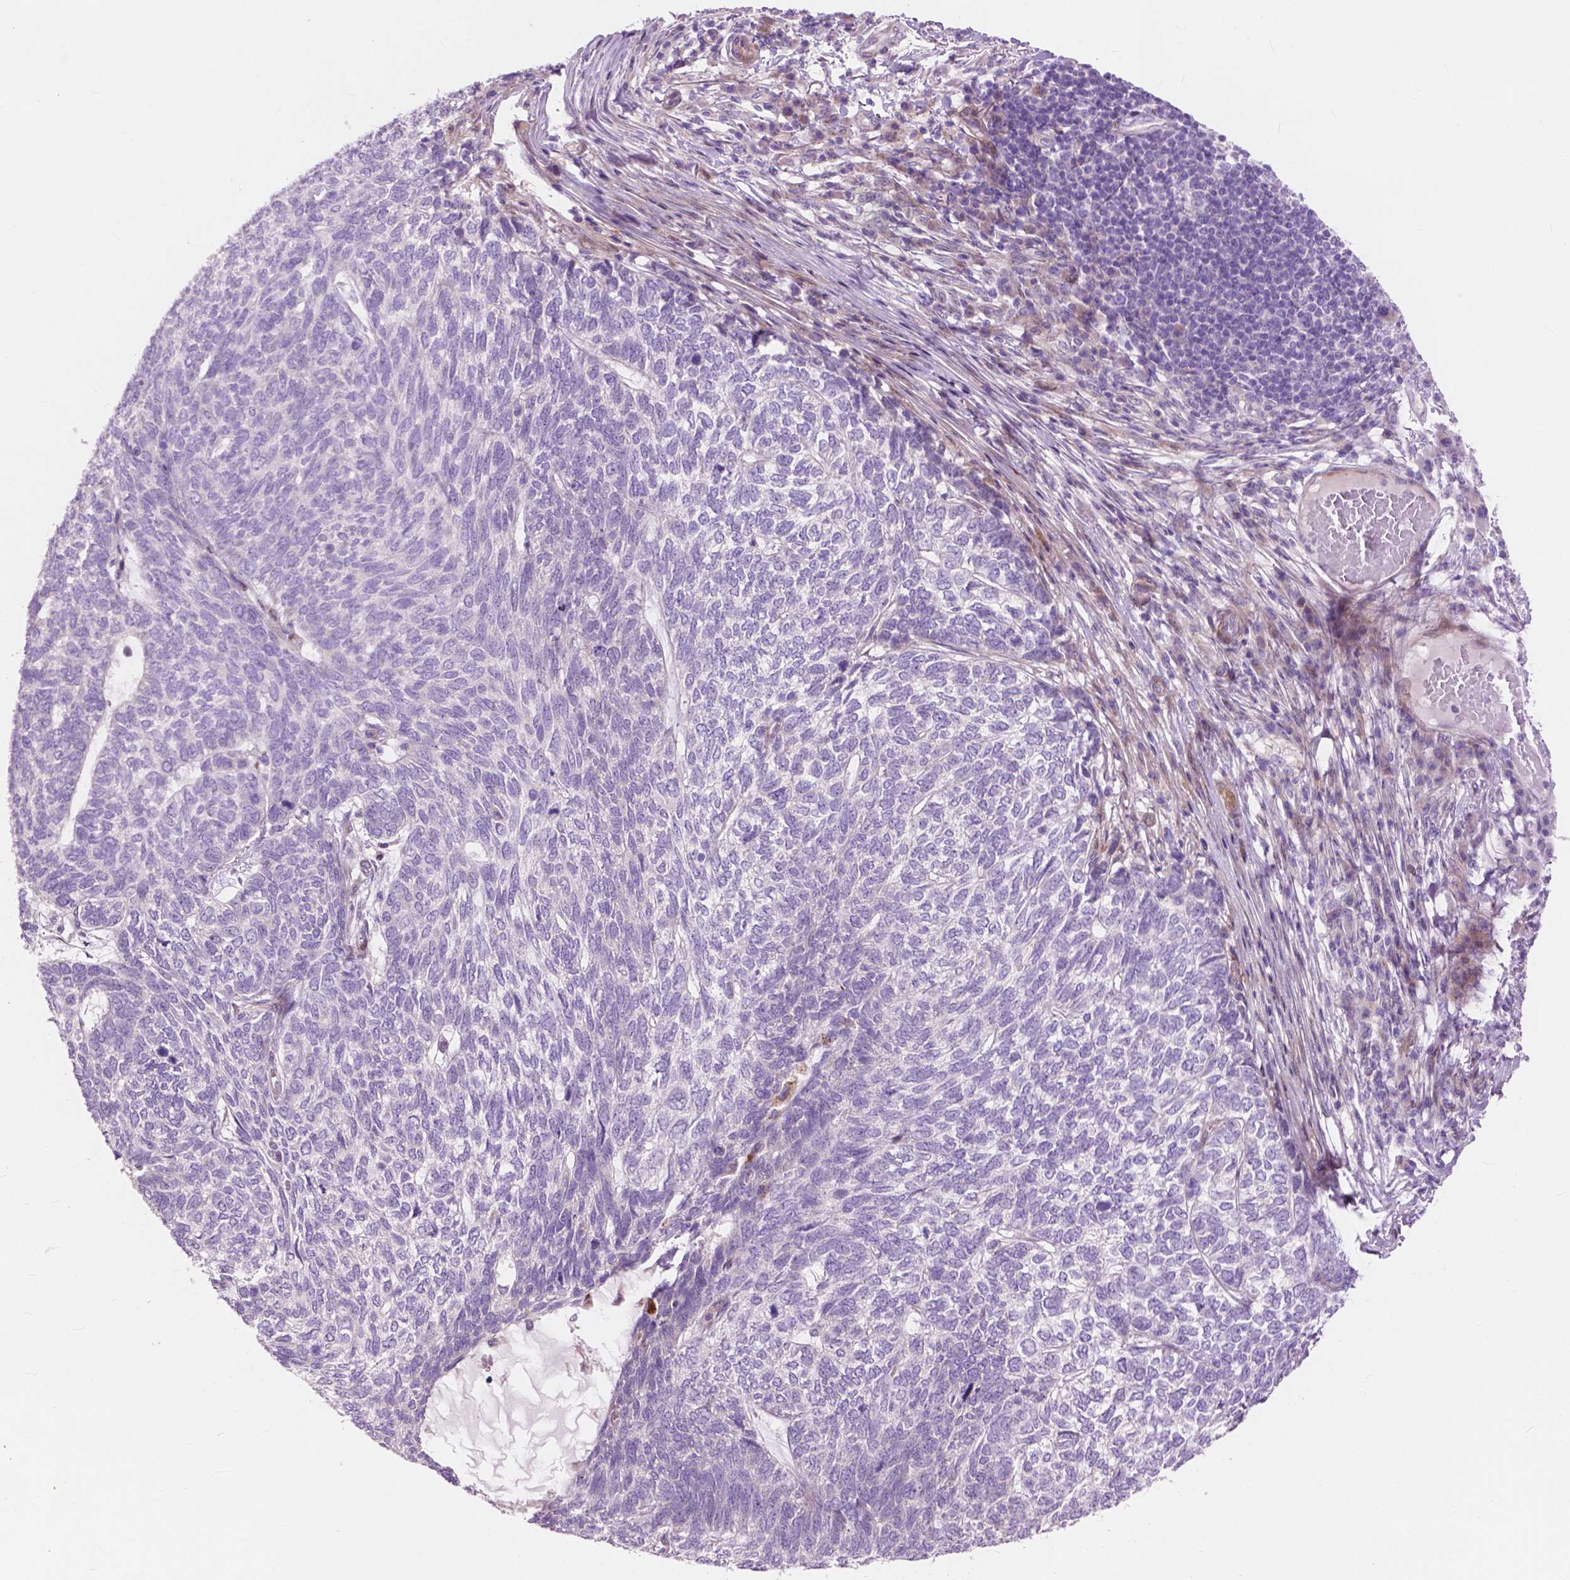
{"staining": {"intensity": "negative", "quantity": "none", "location": "none"}, "tissue": "skin cancer", "cell_type": "Tumor cells", "image_type": "cancer", "snomed": [{"axis": "morphology", "description": "Basal cell carcinoma"}, {"axis": "topography", "description": "Skin"}], "caption": "There is no significant expression in tumor cells of basal cell carcinoma (skin).", "gene": "MORN1", "patient": {"sex": "female", "age": 65}}